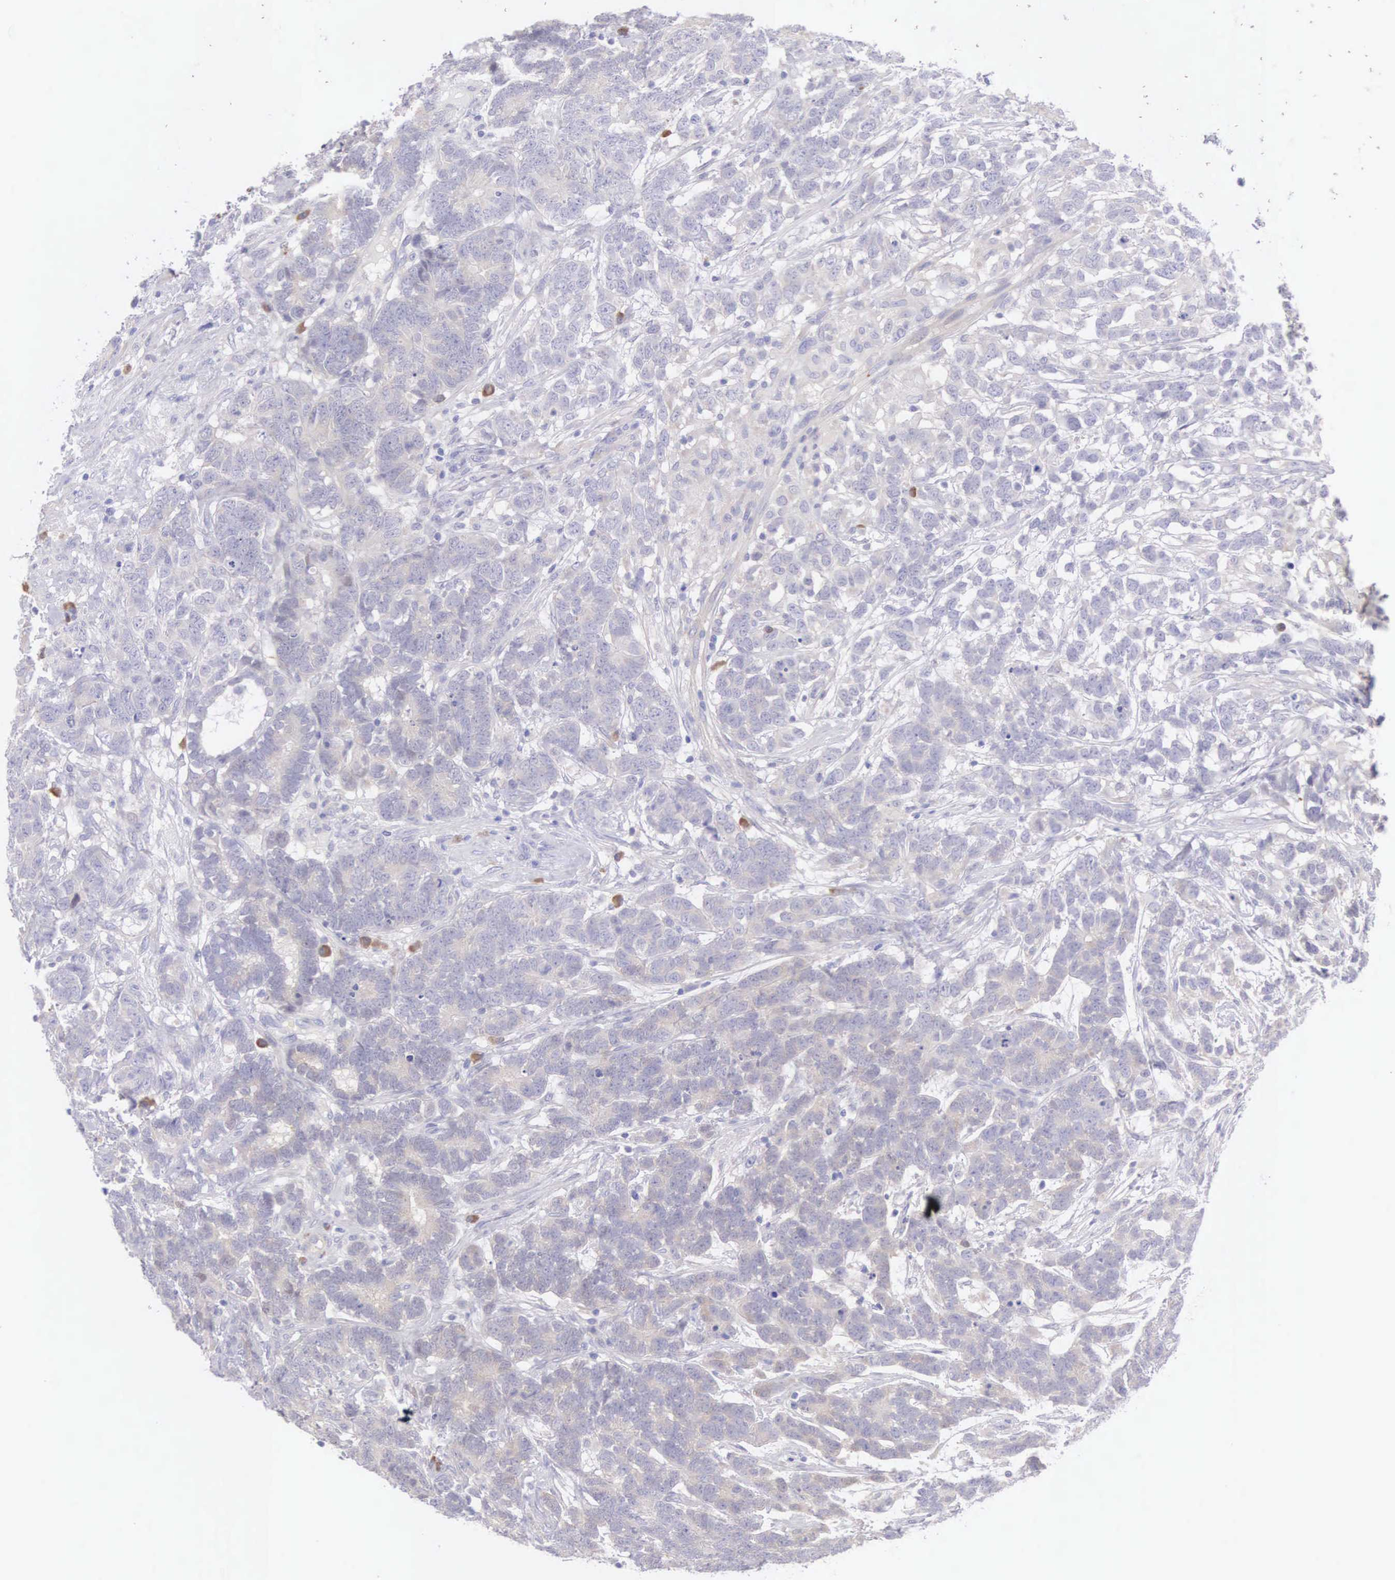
{"staining": {"intensity": "weak", "quantity": ">75%", "location": "cytoplasmic/membranous"}, "tissue": "testis cancer", "cell_type": "Tumor cells", "image_type": "cancer", "snomed": [{"axis": "morphology", "description": "Carcinoma, Embryonal, NOS"}, {"axis": "topography", "description": "Testis"}], "caption": "Immunohistochemistry (DAB) staining of human testis cancer shows weak cytoplasmic/membranous protein expression in about >75% of tumor cells.", "gene": "ARFGAP3", "patient": {"sex": "male", "age": 26}}